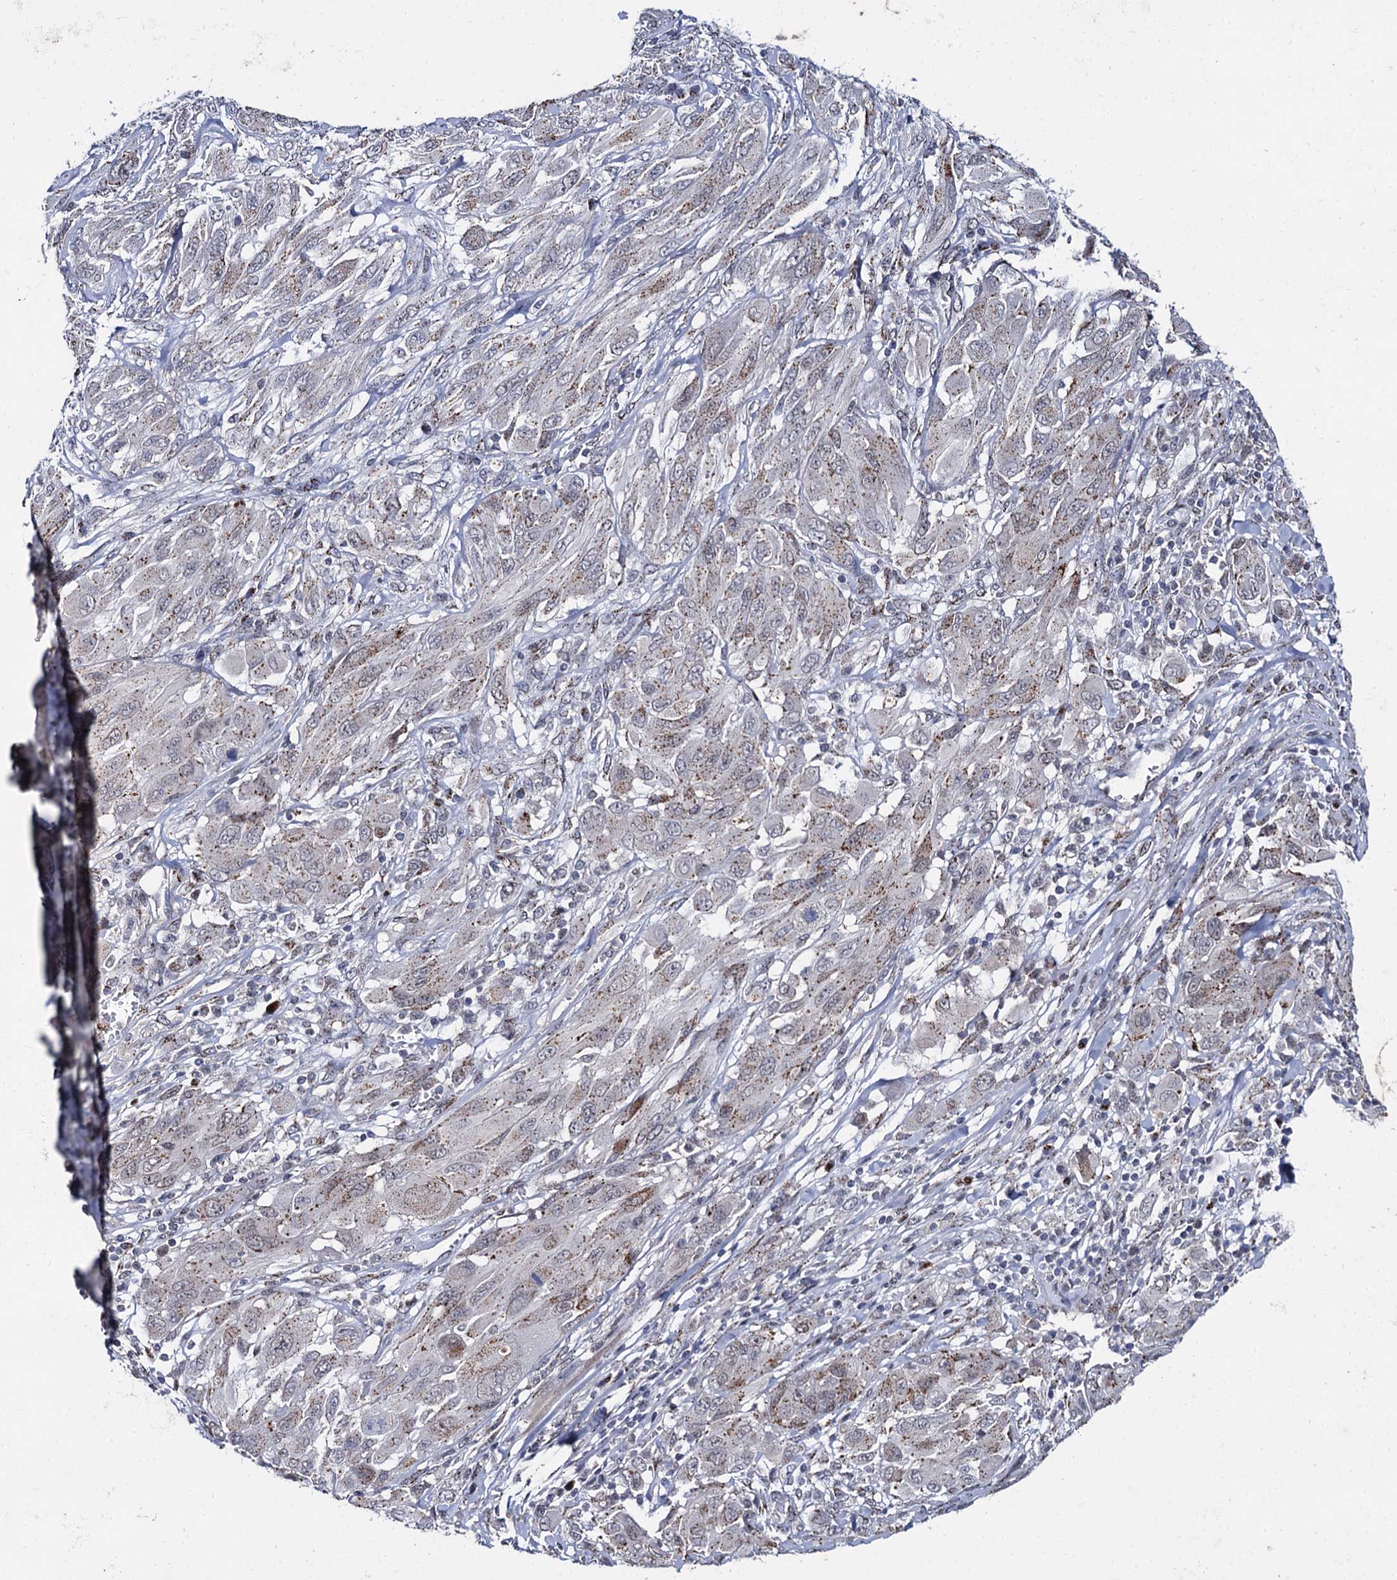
{"staining": {"intensity": "weak", "quantity": ">75%", "location": "cytoplasmic/membranous"}, "tissue": "melanoma", "cell_type": "Tumor cells", "image_type": "cancer", "snomed": [{"axis": "morphology", "description": "Malignant melanoma, NOS"}, {"axis": "topography", "description": "Skin"}], "caption": "High-power microscopy captured an IHC histopathology image of malignant melanoma, revealing weak cytoplasmic/membranous staining in about >75% of tumor cells. The staining is performed using DAB brown chromogen to label protein expression. The nuclei are counter-stained blue using hematoxylin.", "gene": "THAP2", "patient": {"sex": "female", "age": 91}}